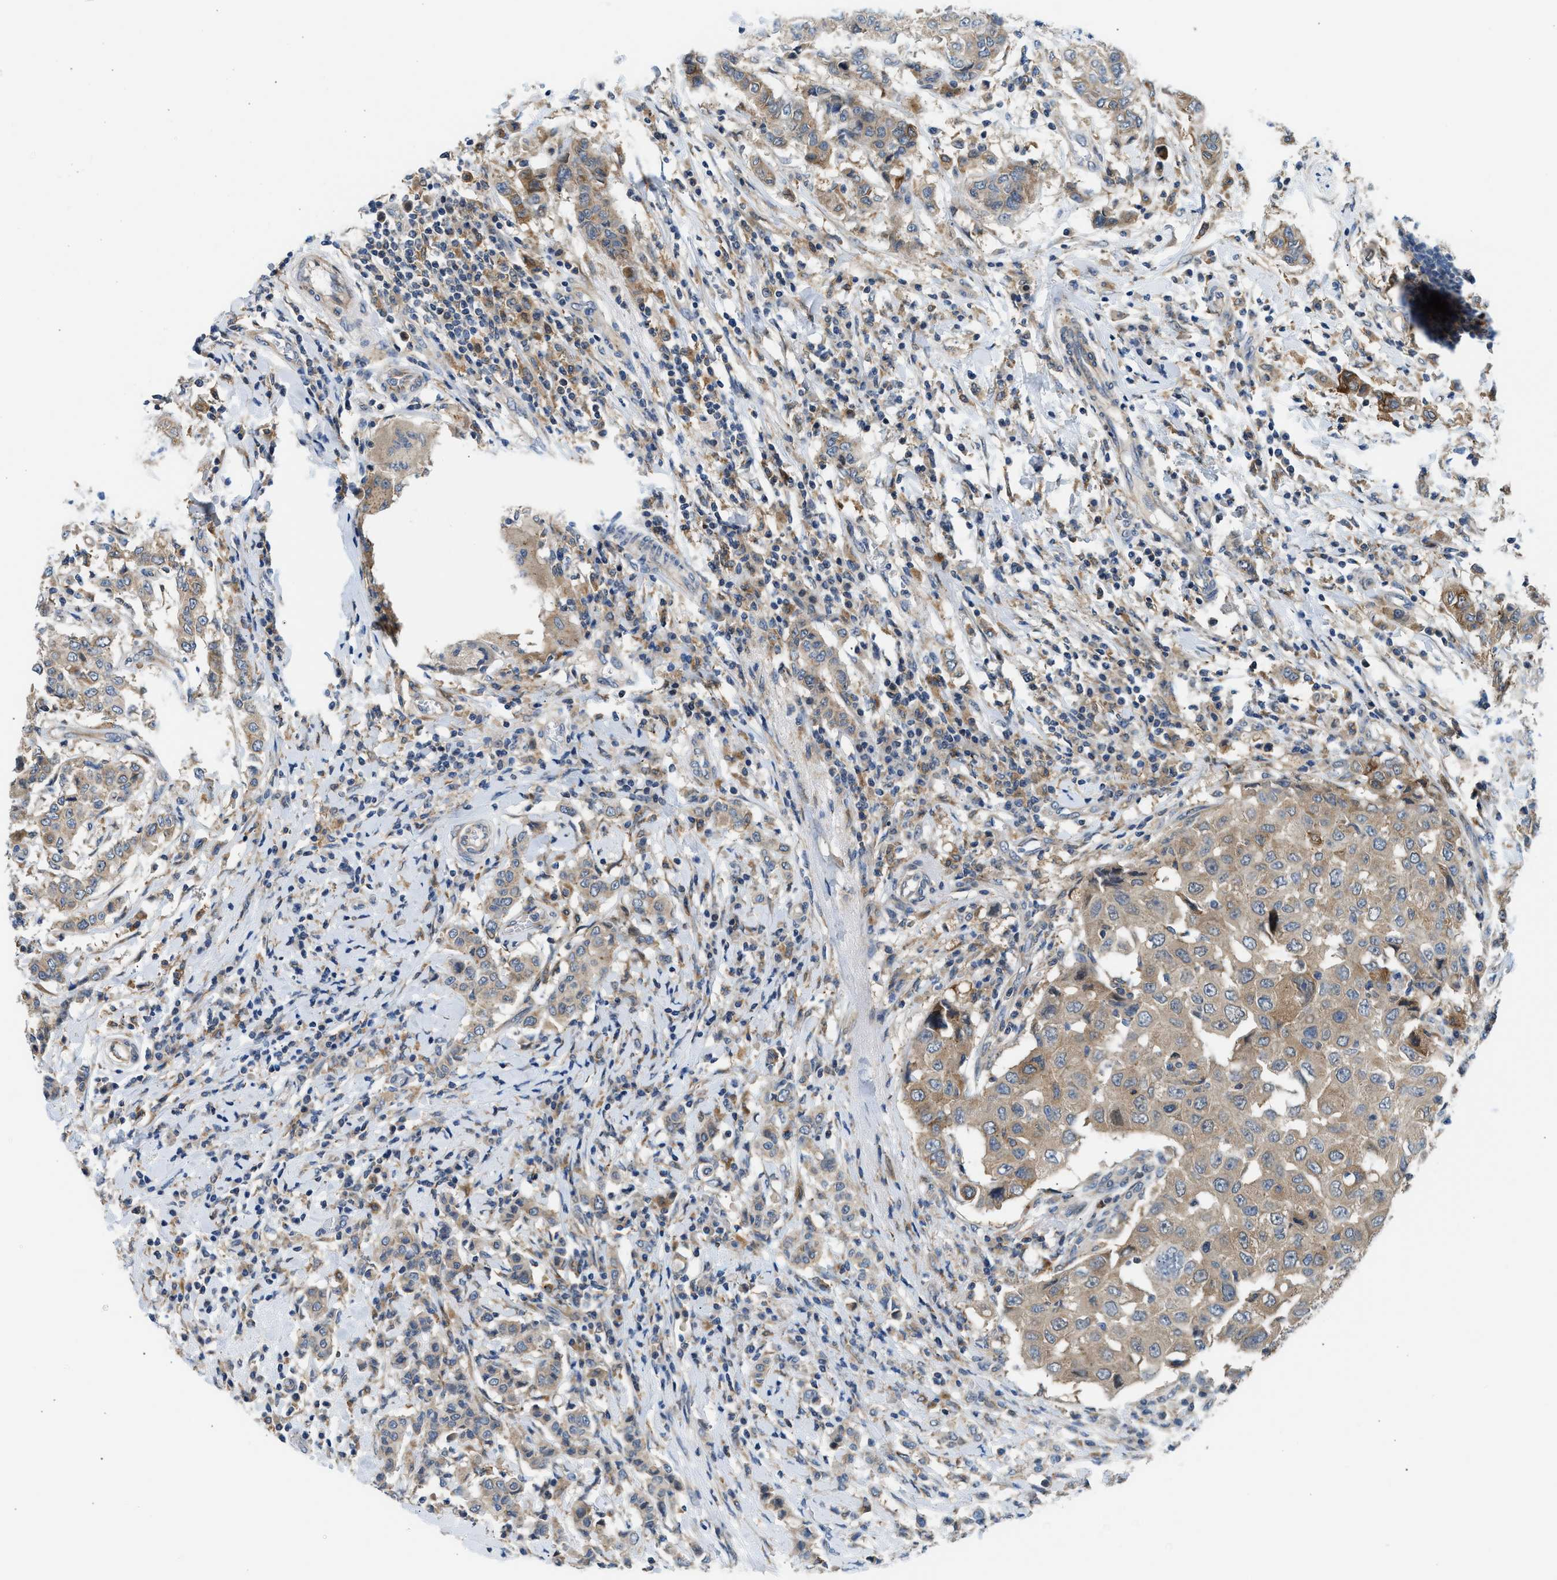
{"staining": {"intensity": "moderate", "quantity": ">75%", "location": "cytoplasmic/membranous"}, "tissue": "breast cancer", "cell_type": "Tumor cells", "image_type": "cancer", "snomed": [{"axis": "morphology", "description": "Duct carcinoma"}, {"axis": "topography", "description": "Breast"}], "caption": "Human invasive ductal carcinoma (breast) stained for a protein (brown) reveals moderate cytoplasmic/membranous positive expression in about >75% of tumor cells.", "gene": "LPIN2", "patient": {"sex": "female", "age": 27}}